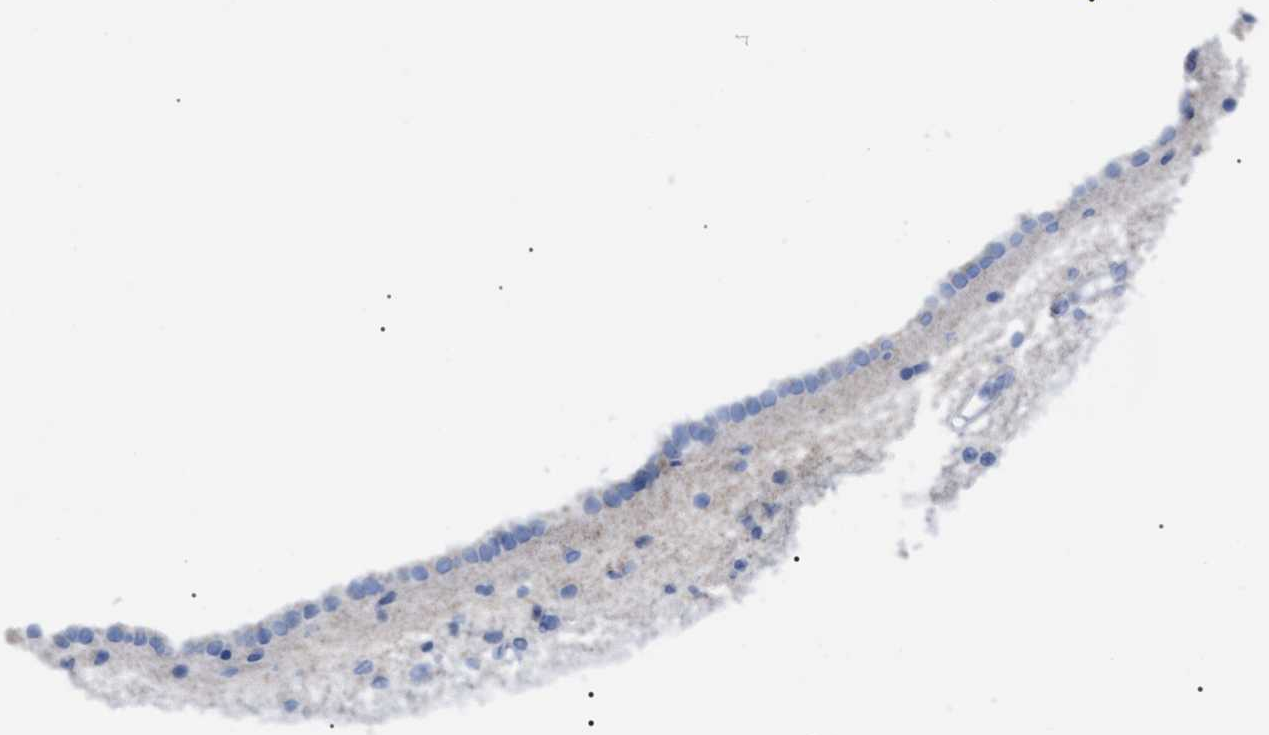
{"staining": {"intensity": "negative", "quantity": "none", "location": "none"}, "tissue": "caudate", "cell_type": "Glial cells", "image_type": "normal", "snomed": [{"axis": "morphology", "description": "Normal tissue, NOS"}, {"axis": "topography", "description": "Lateral ventricle wall"}], "caption": "Human caudate stained for a protein using immunohistochemistry (IHC) reveals no staining in glial cells.", "gene": "LRRC14", "patient": {"sex": "male", "age": 45}}